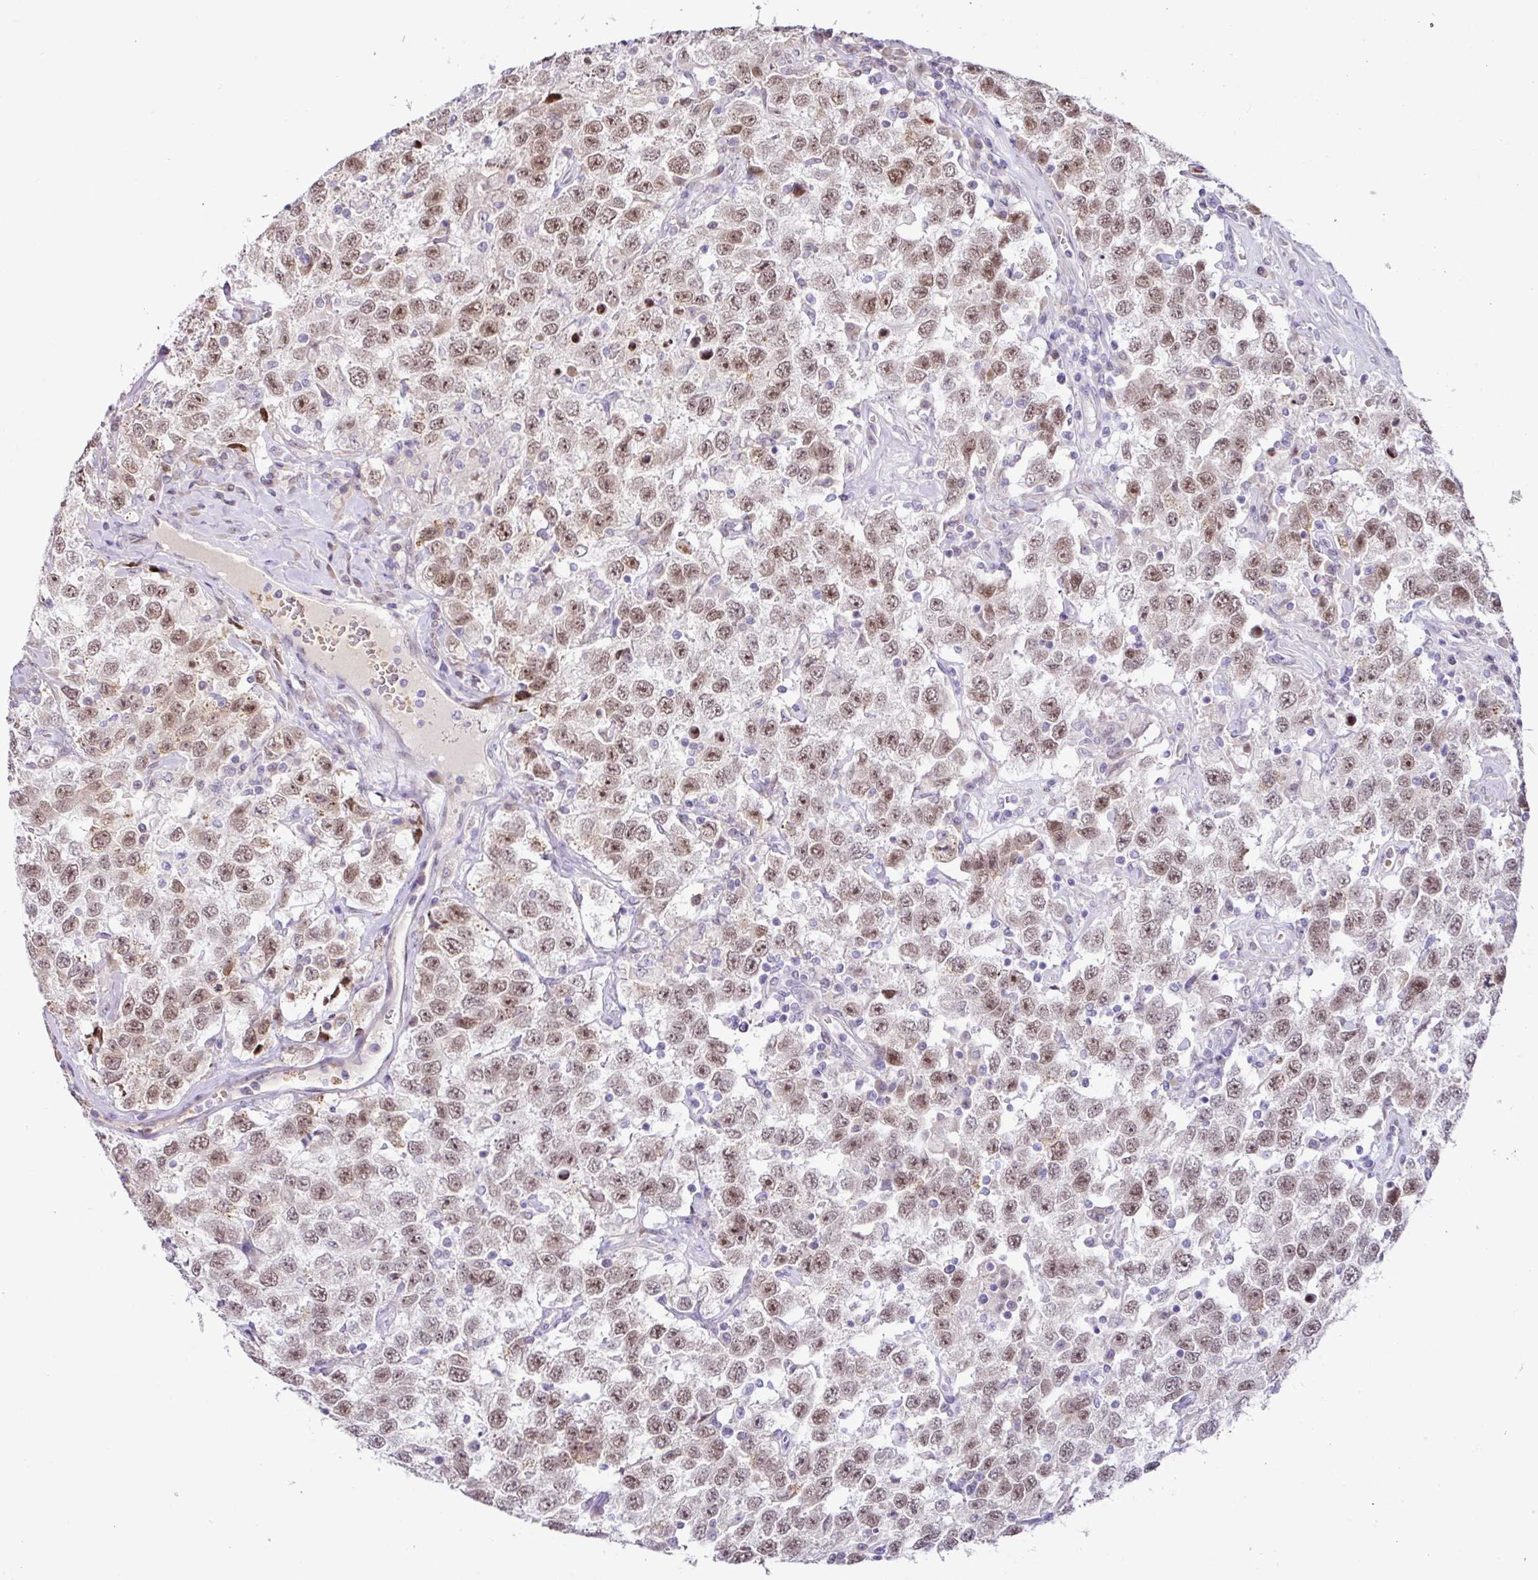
{"staining": {"intensity": "moderate", "quantity": ">75%", "location": "nuclear"}, "tissue": "testis cancer", "cell_type": "Tumor cells", "image_type": "cancer", "snomed": [{"axis": "morphology", "description": "Seminoma, NOS"}, {"axis": "topography", "description": "Testis"}], "caption": "The immunohistochemical stain shows moderate nuclear staining in tumor cells of testis seminoma tissue.", "gene": "PARP2", "patient": {"sex": "male", "age": 41}}